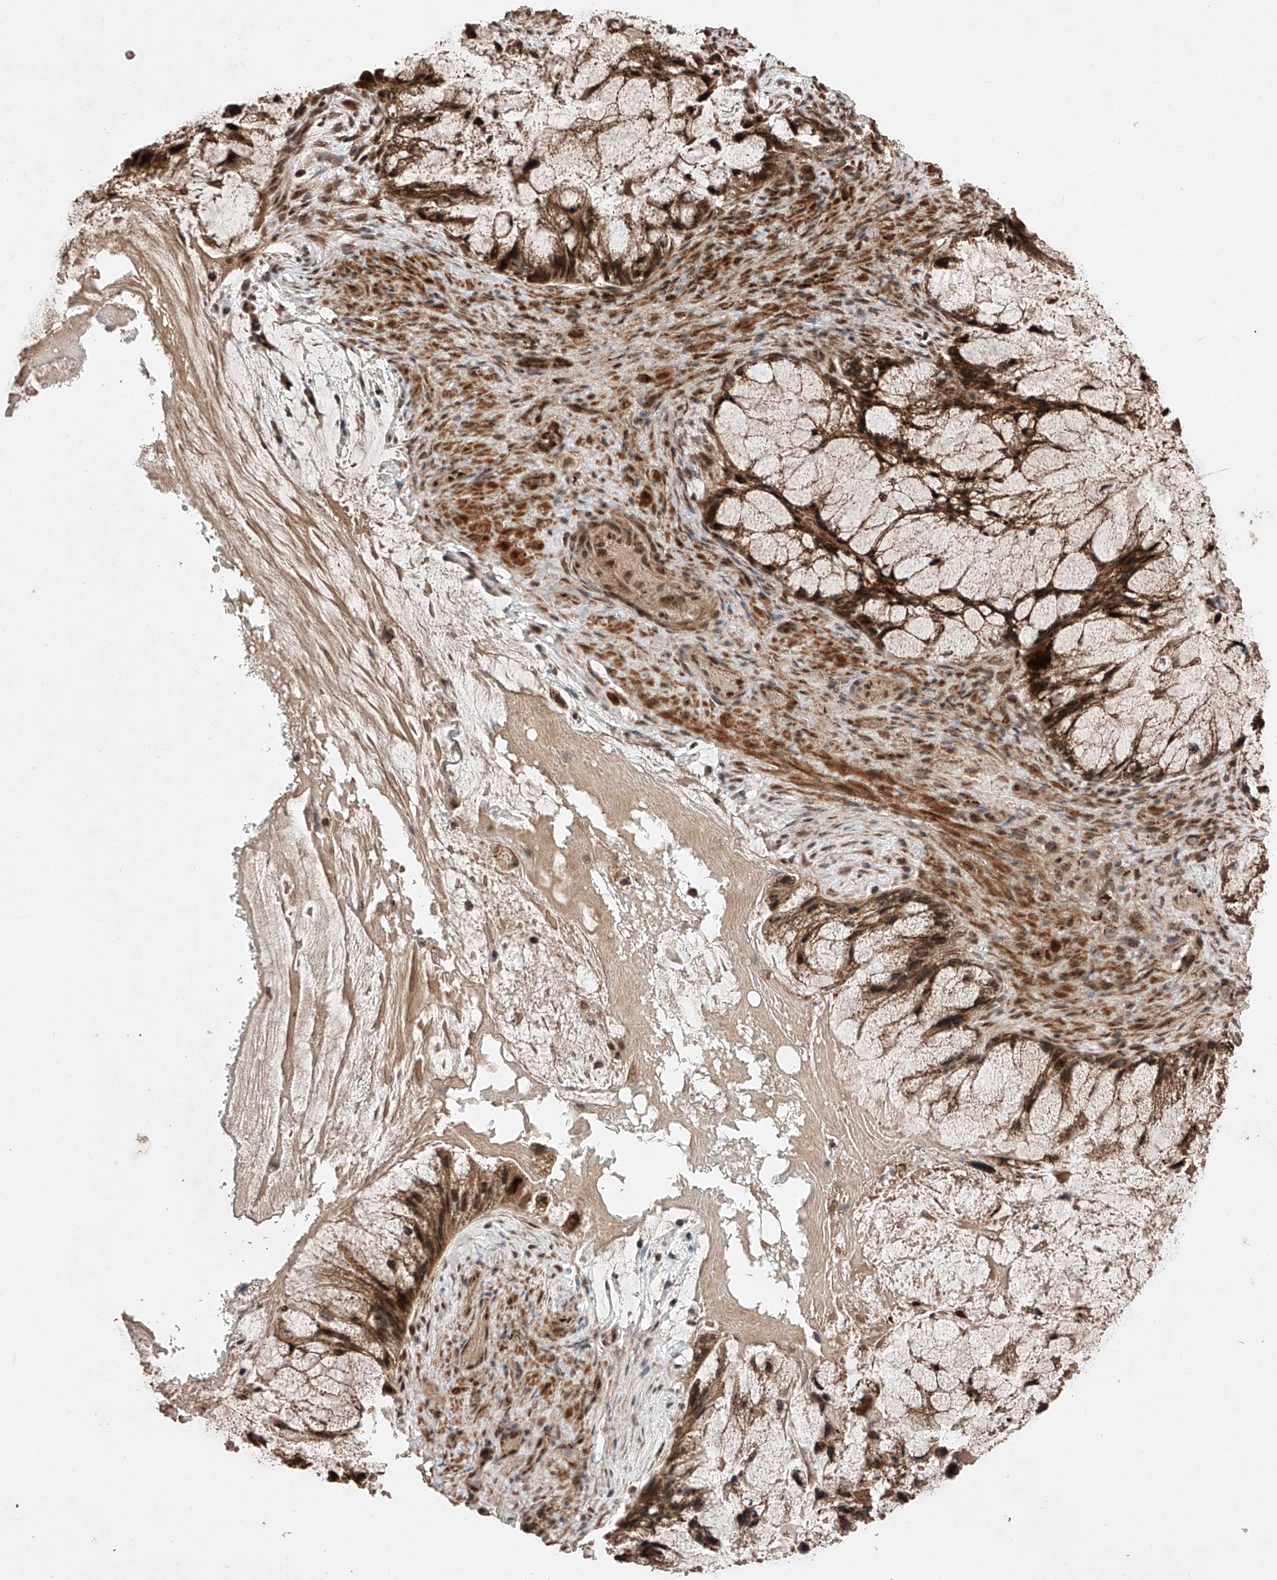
{"staining": {"intensity": "strong", "quantity": ">75%", "location": "cytoplasmic/membranous,nuclear"}, "tissue": "ovarian cancer", "cell_type": "Tumor cells", "image_type": "cancer", "snomed": [{"axis": "morphology", "description": "Cystadenocarcinoma, mucinous, NOS"}, {"axis": "topography", "description": "Ovary"}], "caption": "Protein analysis of ovarian cancer (mucinous cystadenocarcinoma) tissue reveals strong cytoplasmic/membranous and nuclear staining in approximately >75% of tumor cells. (DAB (3,3'-diaminobenzidine) IHC with brightfield microscopy, high magnification).", "gene": "ZSCAN29", "patient": {"sex": "female", "age": 37}}